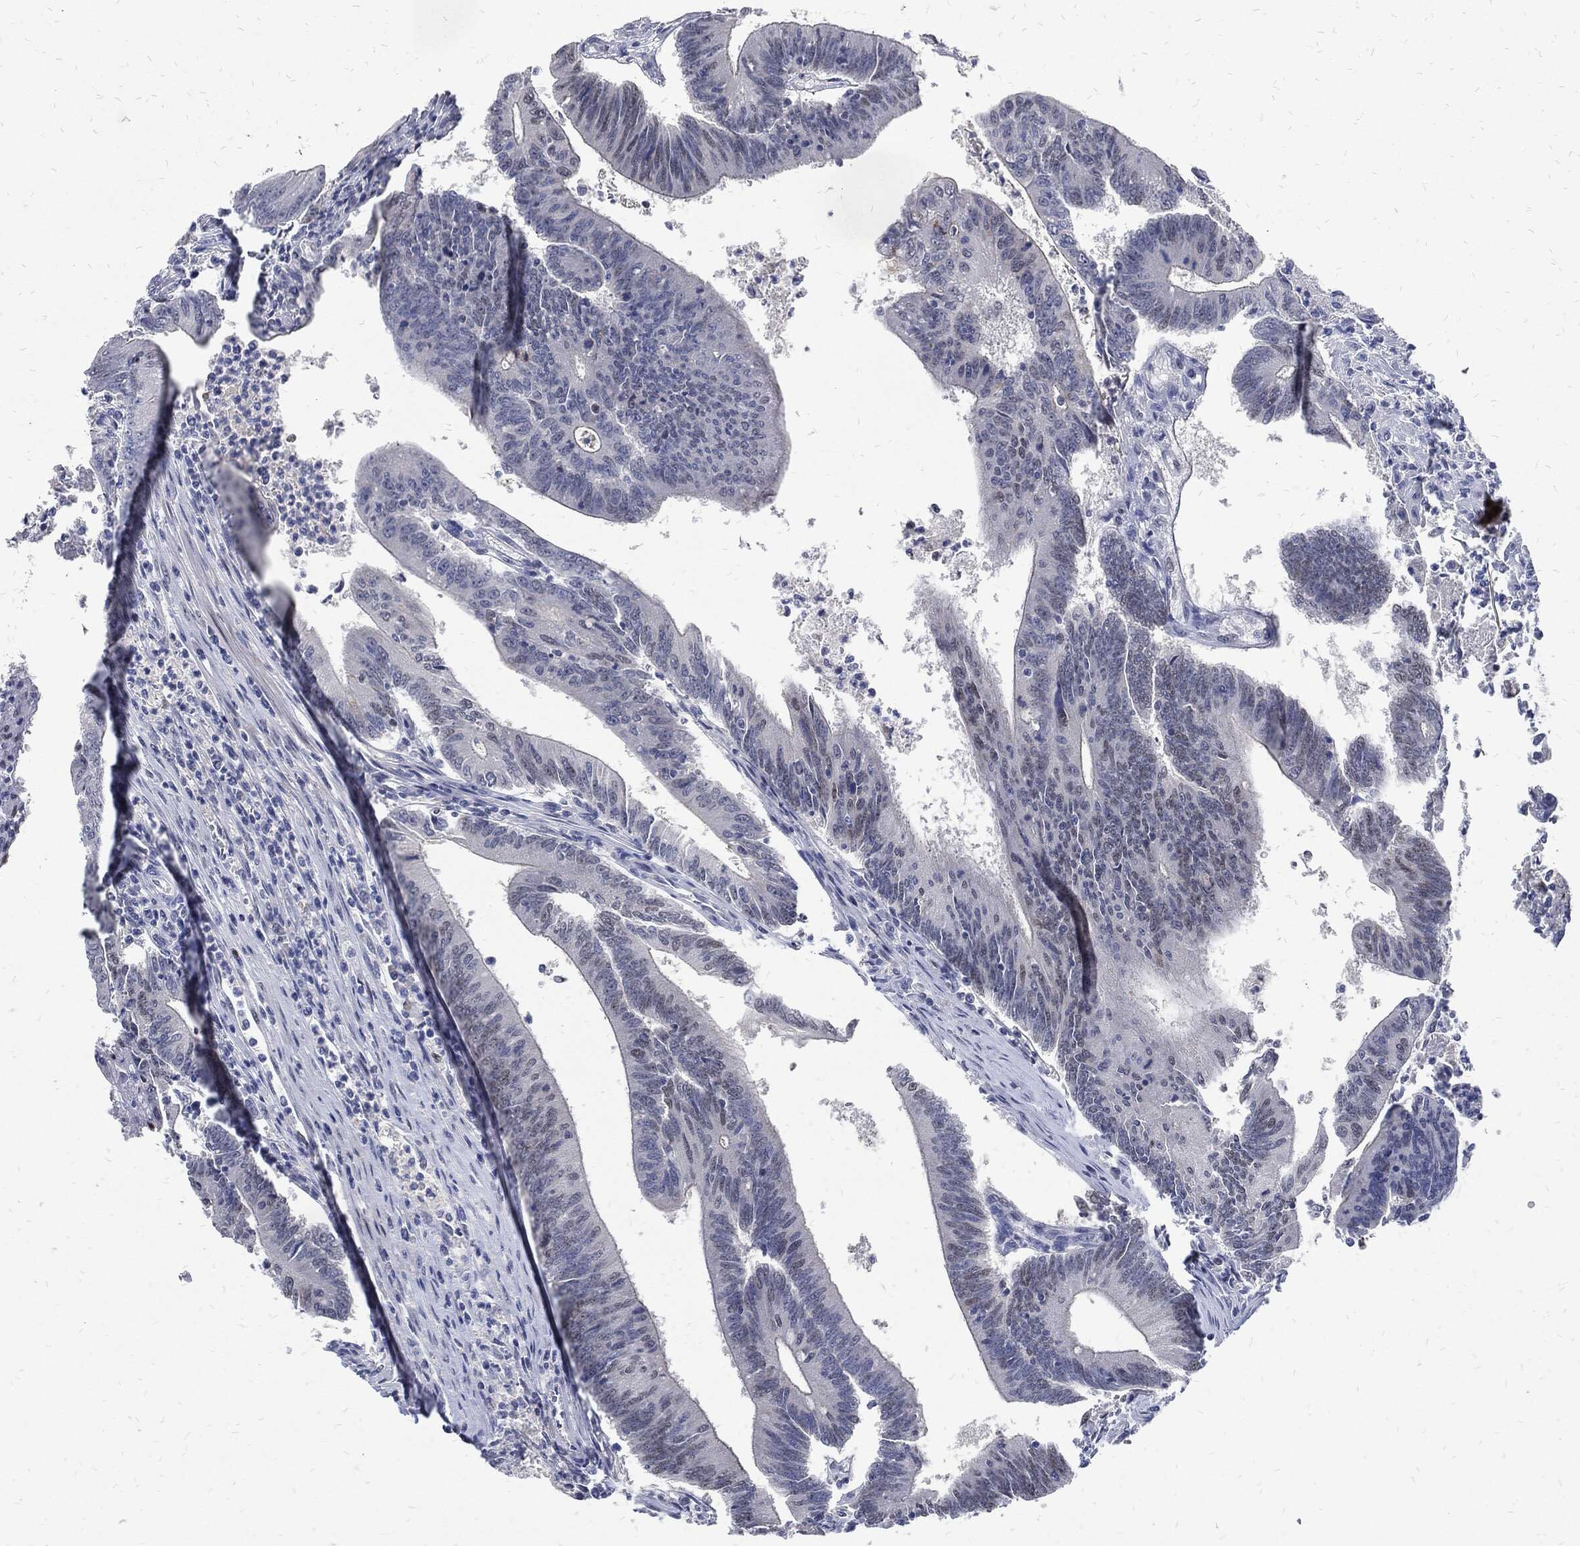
{"staining": {"intensity": "strong", "quantity": "<25%", "location": "nuclear"}, "tissue": "colorectal cancer", "cell_type": "Tumor cells", "image_type": "cancer", "snomed": [{"axis": "morphology", "description": "Adenocarcinoma, NOS"}, {"axis": "topography", "description": "Colon"}], "caption": "Immunohistochemistry (IHC) image of human colorectal cancer (adenocarcinoma) stained for a protein (brown), which reveals medium levels of strong nuclear expression in approximately <25% of tumor cells.", "gene": "JUN", "patient": {"sex": "female", "age": 70}}